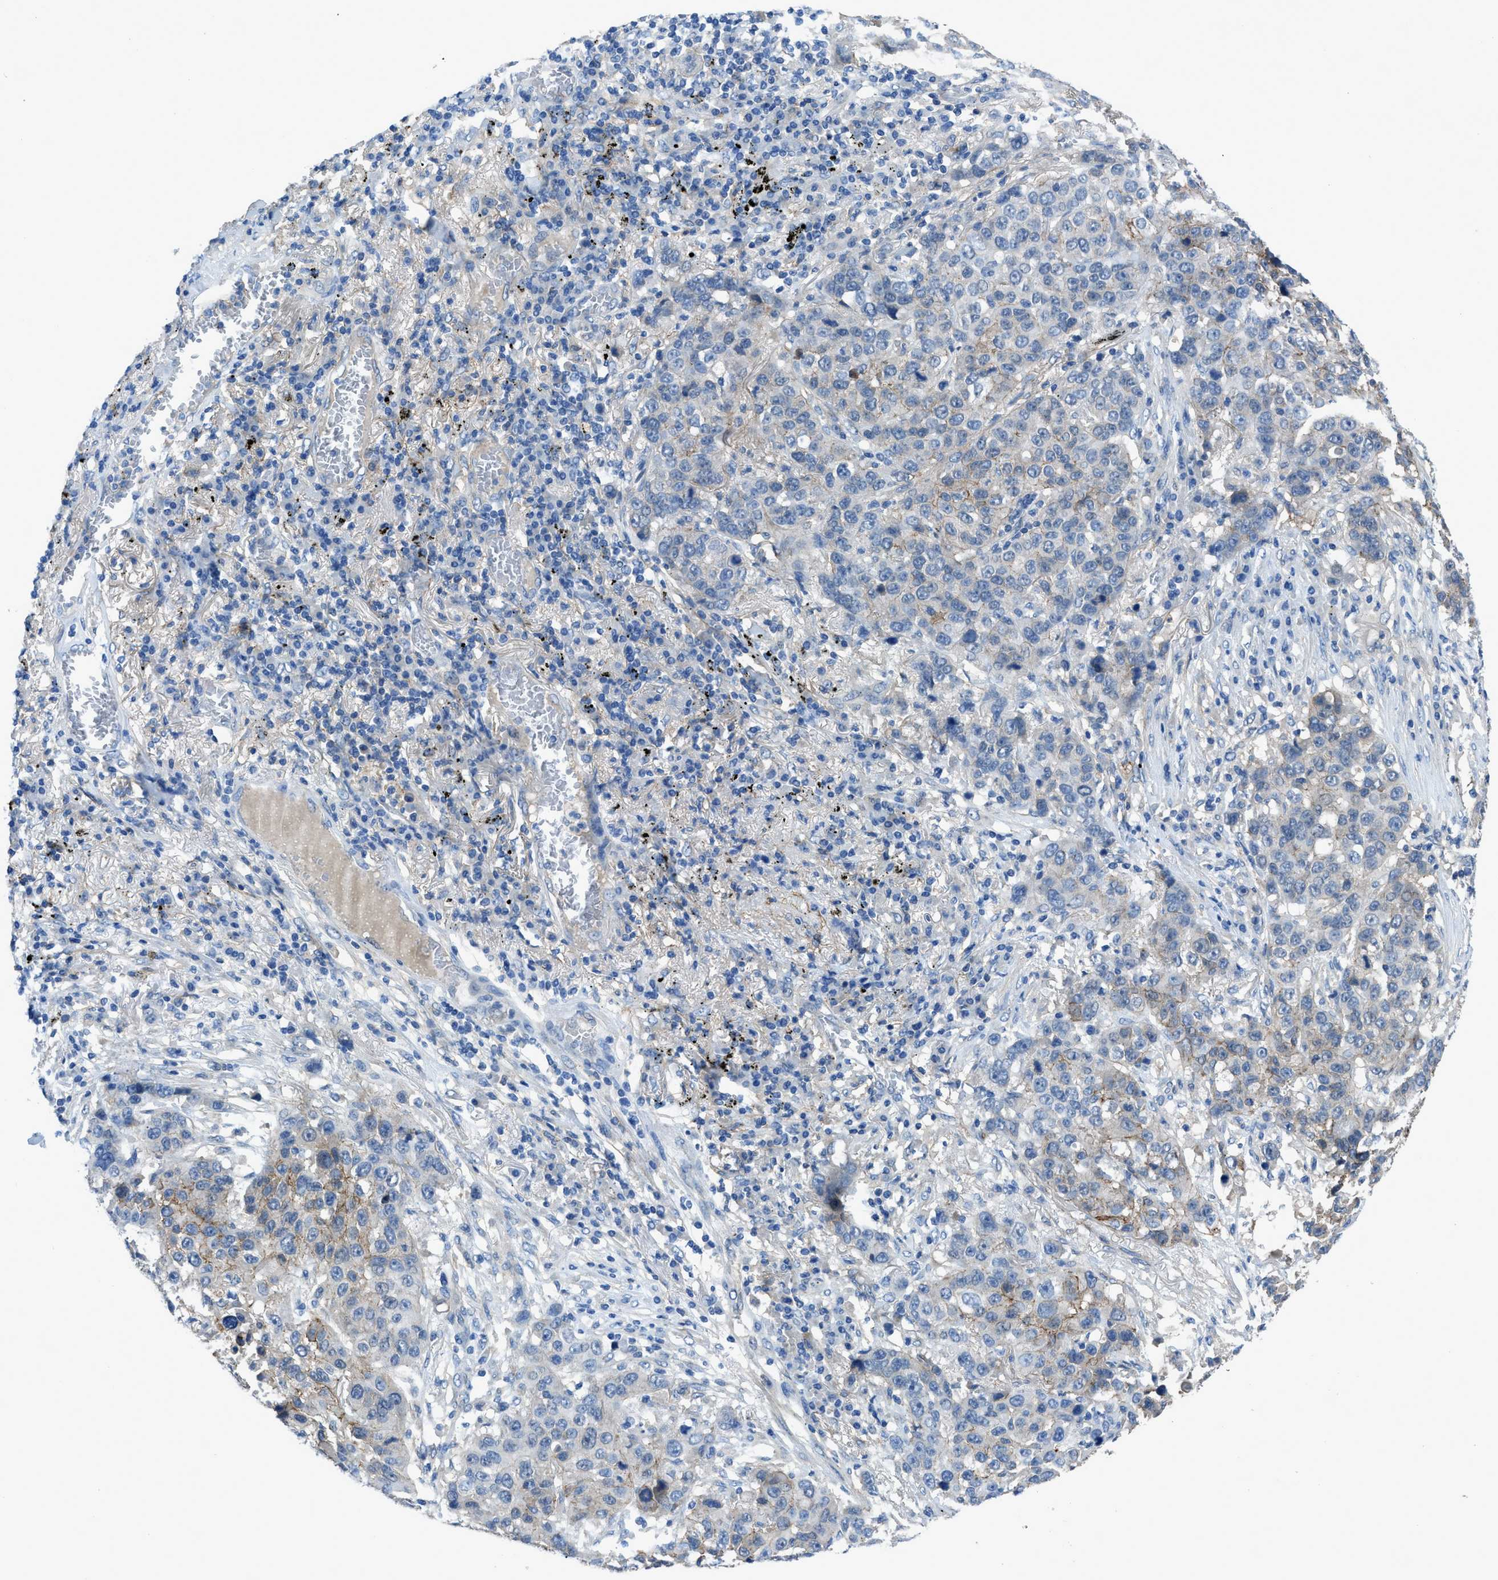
{"staining": {"intensity": "weak", "quantity": "<25%", "location": "cytoplasmic/membranous"}, "tissue": "lung cancer", "cell_type": "Tumor cells", "image_type": "cancer", "snomed": [{"axis": "morphology", "description": "Squamous cell carcinoma, NOS"}, {"axis": "topography", "description": "Lung"}], "caption": "High power microscopy histopathology image of an IHC image of squamous cell carcinoma (lung), revealing no significant staining in tumor cells.", "gene": "PTGFRN", "patient": {"sex": "male", "age": 57}}